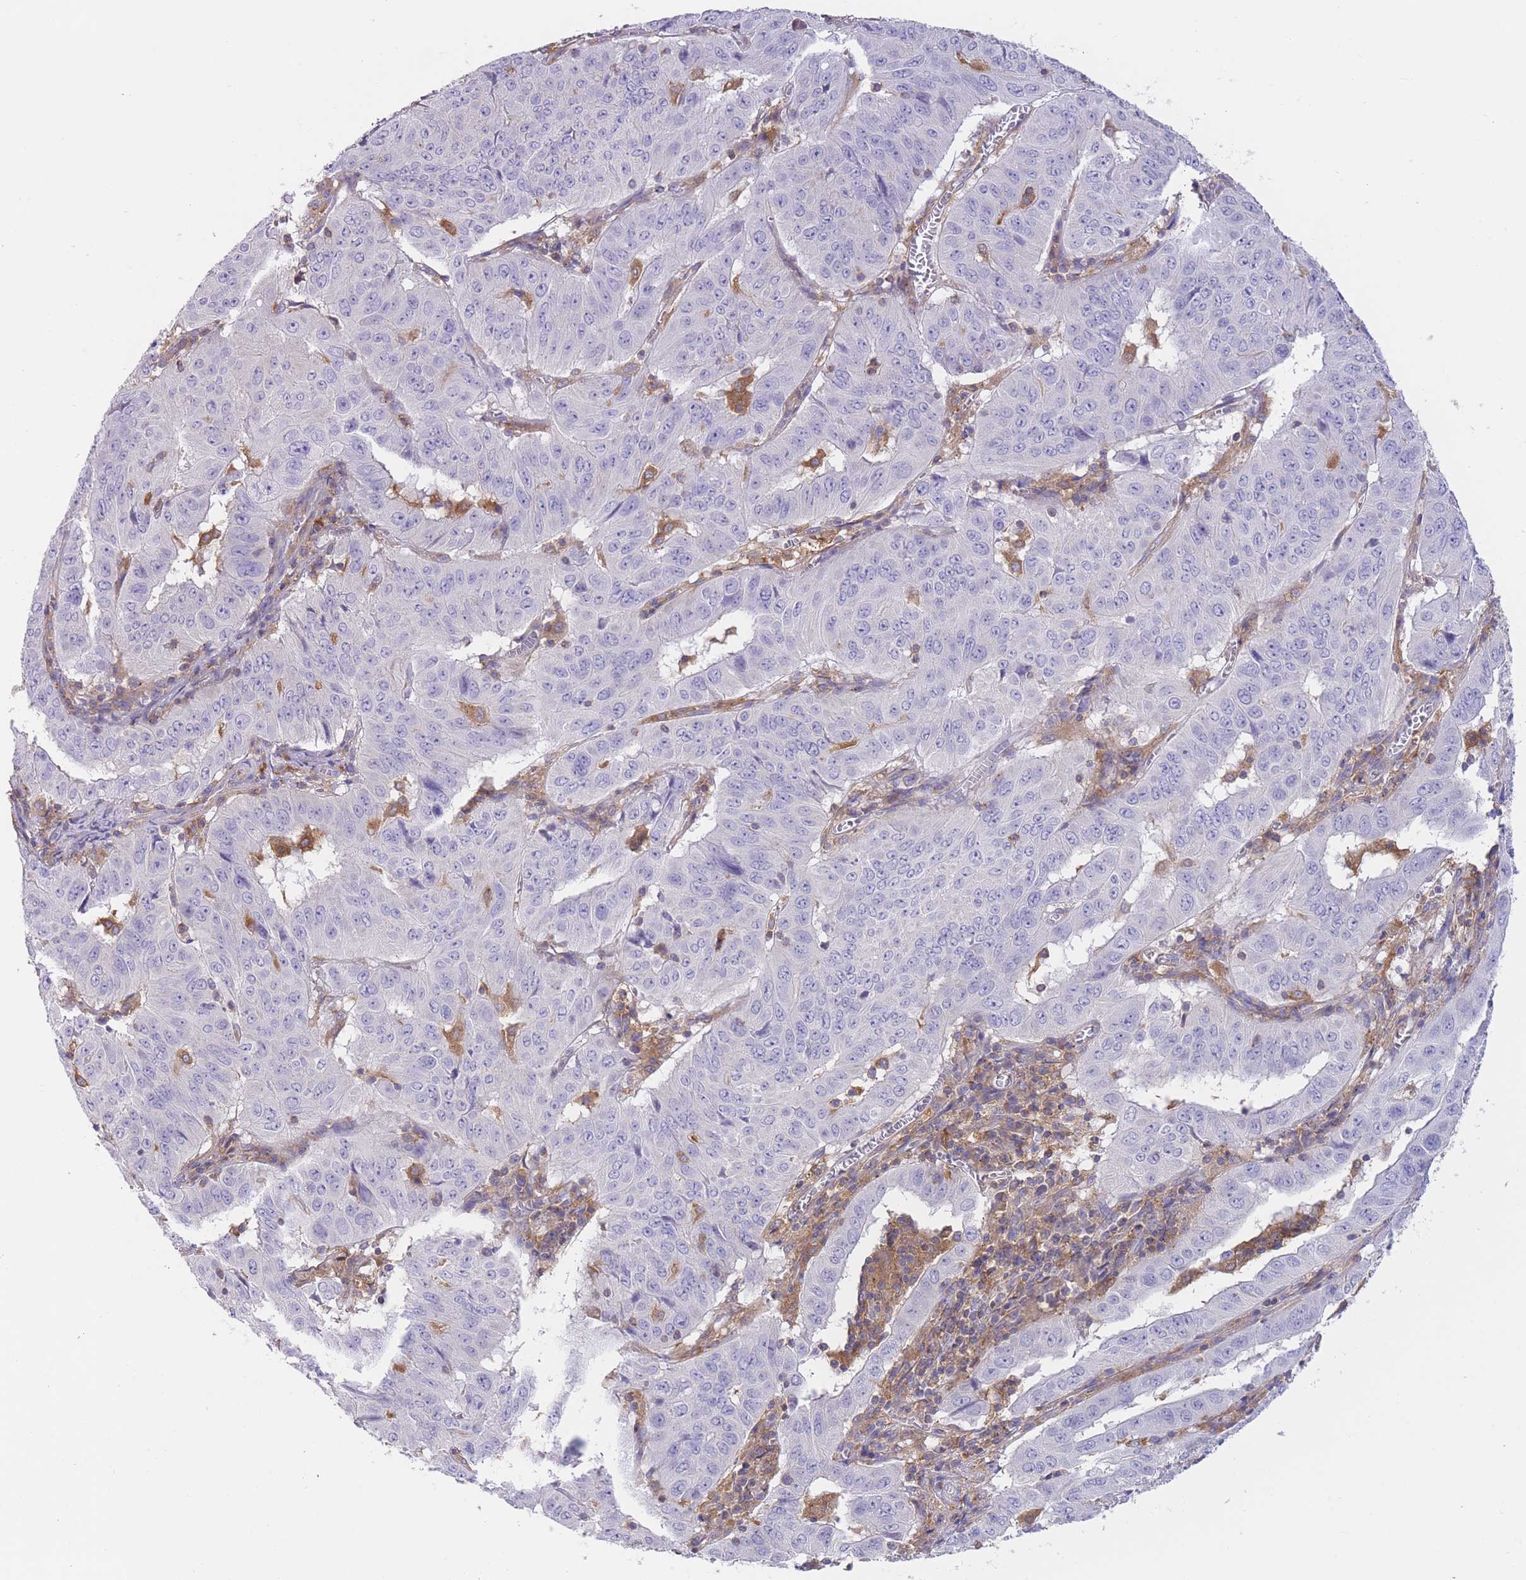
{"staining": {"intensity": "negative", "quantity": "none", "location": "none"}, "tissue": "pancreatic cancer", "cell_type": "Tumor cells", "image_type": "cancer", "snomed": [{"axis": "morphology", "description": "Adenocarcinoma, NOS"}, {"axis": "topography", "description": "Pancreas"}], "caption": "A micrograph of adenocarcinoma (pancreatic) stained for a protein demonstrates no brown staining in tumor cells. Brightfield microscopy of IHC stained with DAB (3,3'-diaminobenzidine) (brown) and hematoxylin (blue), captured at high magnification.", "gene": "PRKAR1A", "patient": {"sex": "male", "age": 63}}